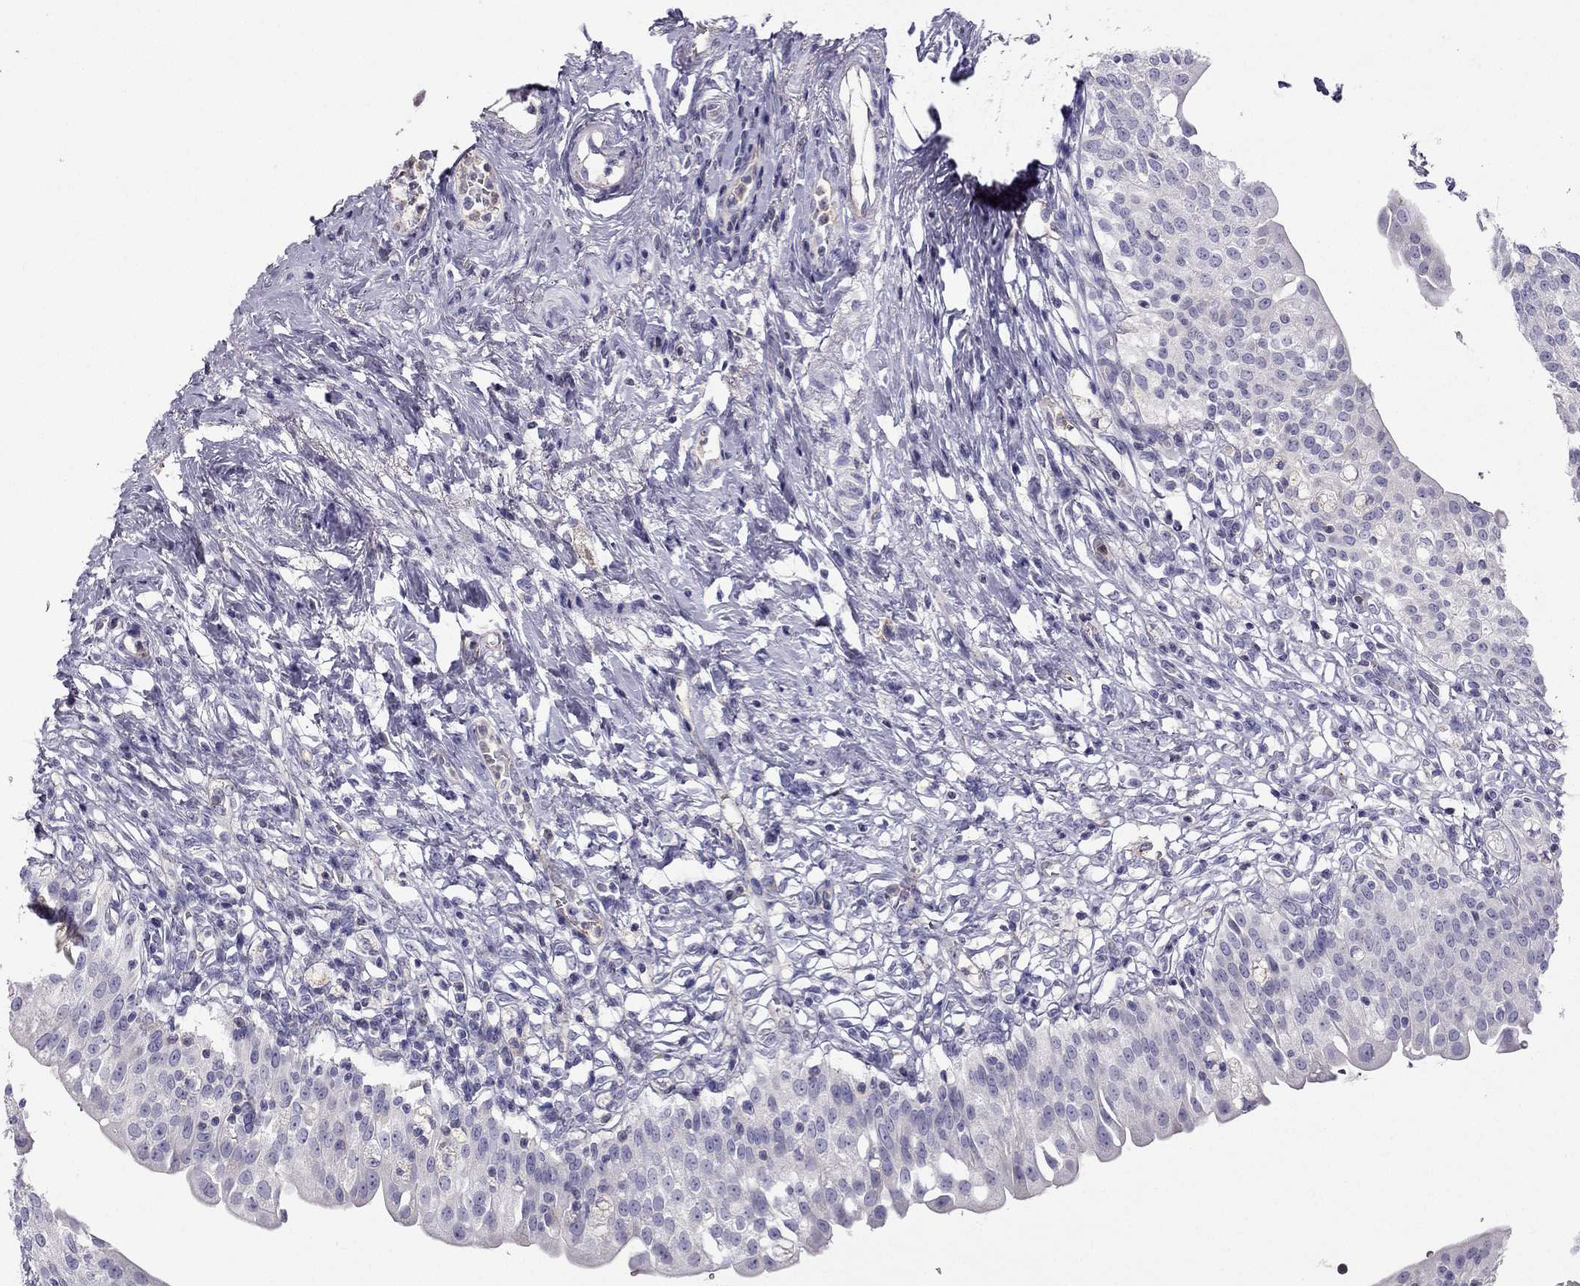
{"staining": {"intensity": "negative", "quantity": "none", "location": "none"}, "tissue": "urinary bladder", "cell_type": "Urothelial cells", "image_type": "normal", "snomed": [{"axis": "morphology", "description": "Normal tissue, NOS"}, {"axis": "topography", "description": "Urinary bladder"}], "caption": "This is an immunohistochemistry micrograph of normal human urinary bladder. There is no staining in urothelial cells.", "gene": "STOML3", "patient": {"sex": "male", "age": 76}}